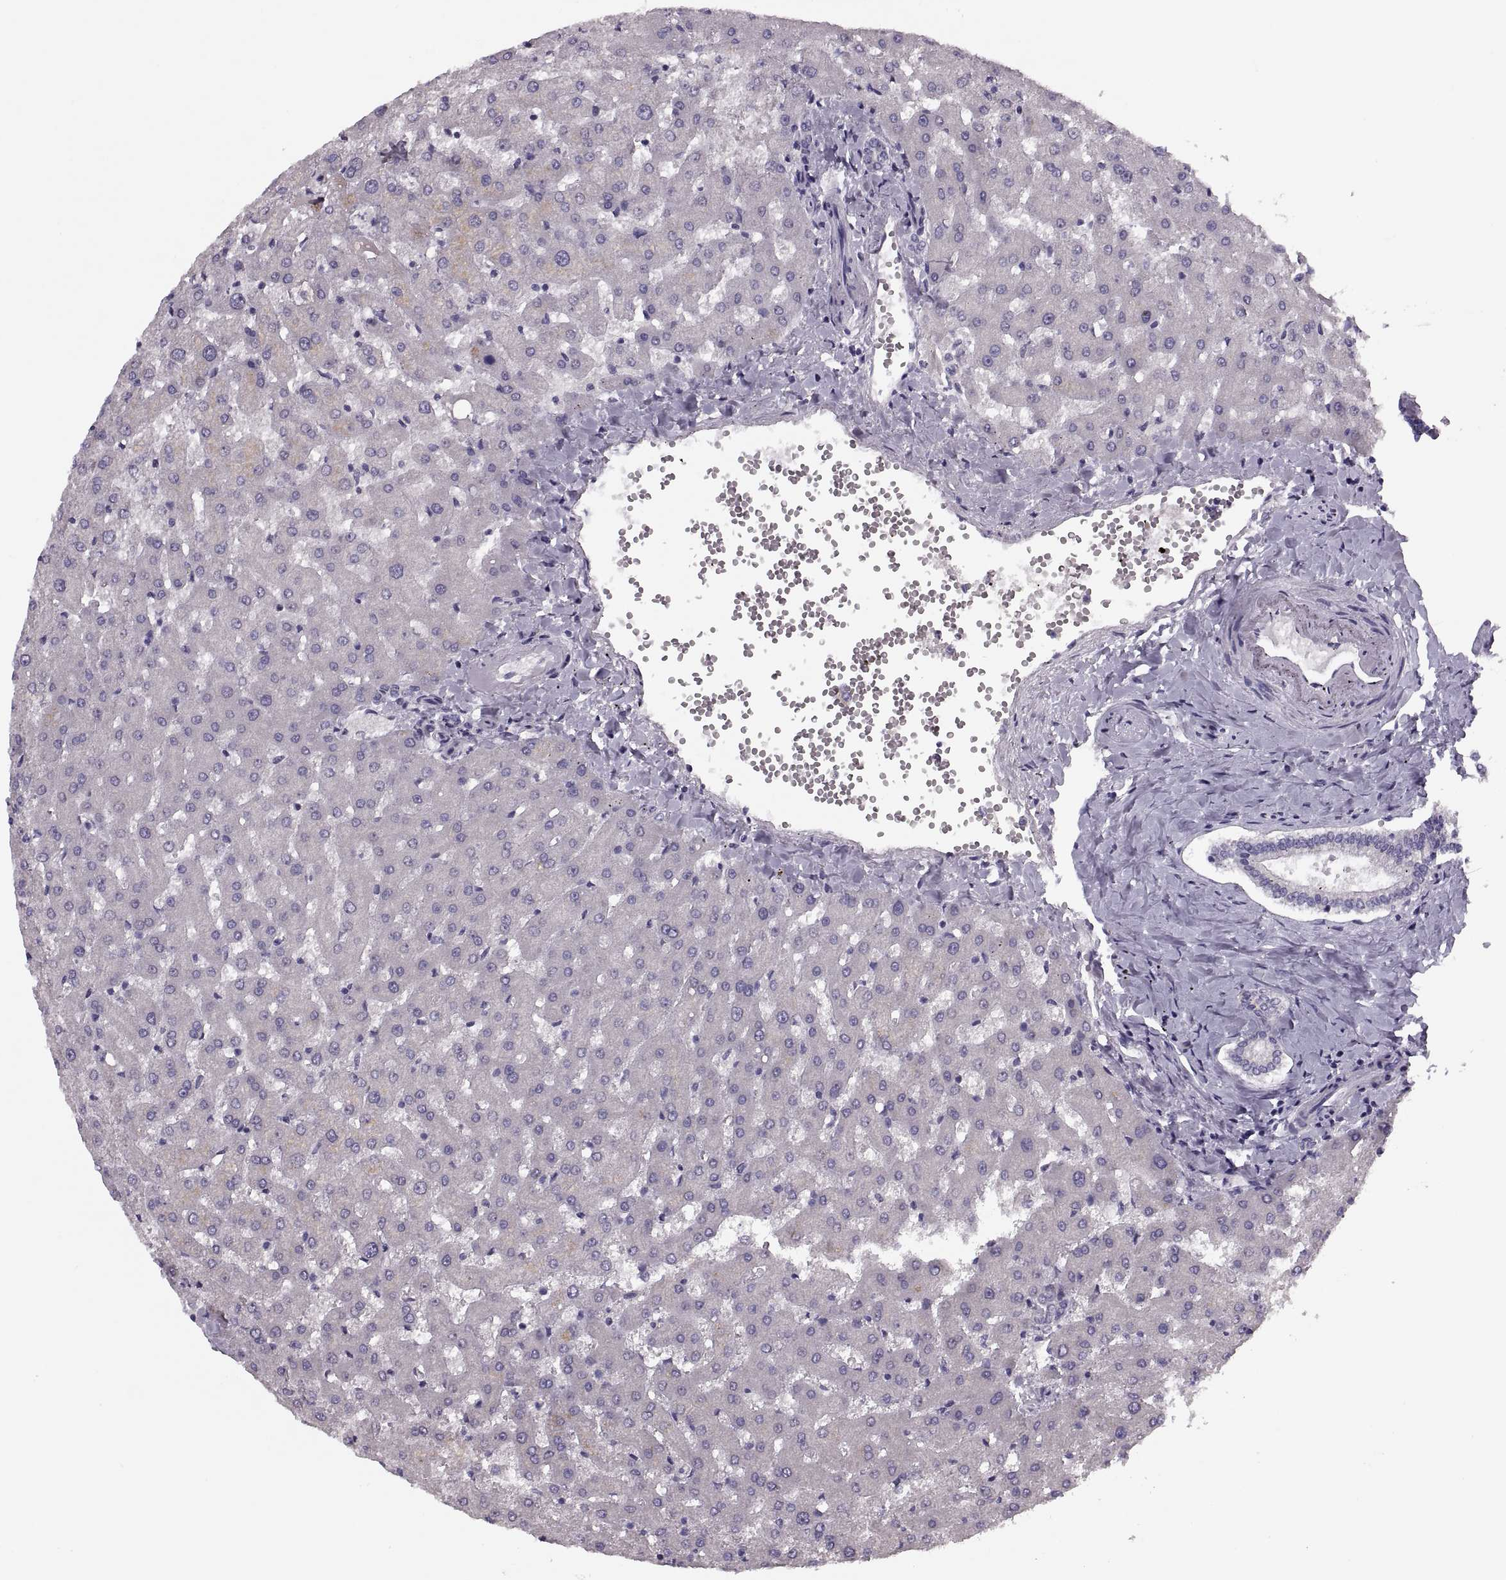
{"staining": {"intensity": "negative", "quantity": "none", "location": "none"}, "tissue": "liver", "cell_type": "Cholangiocytes", "image_type": "normal", "snomed": [{"axis": "morphology", "description": "Normal tissue, NOS"}, {"axis": "topography", "description": "Liver"}], "caption": "Immunohistochemistry image of benign liver: human liver stained with DAB (3,3'-diaminobenzidine) displays no significant protein expression in cholangiocytes.", "gene": "PRSS54", "patient": {"sex": "female", "age": 50}}